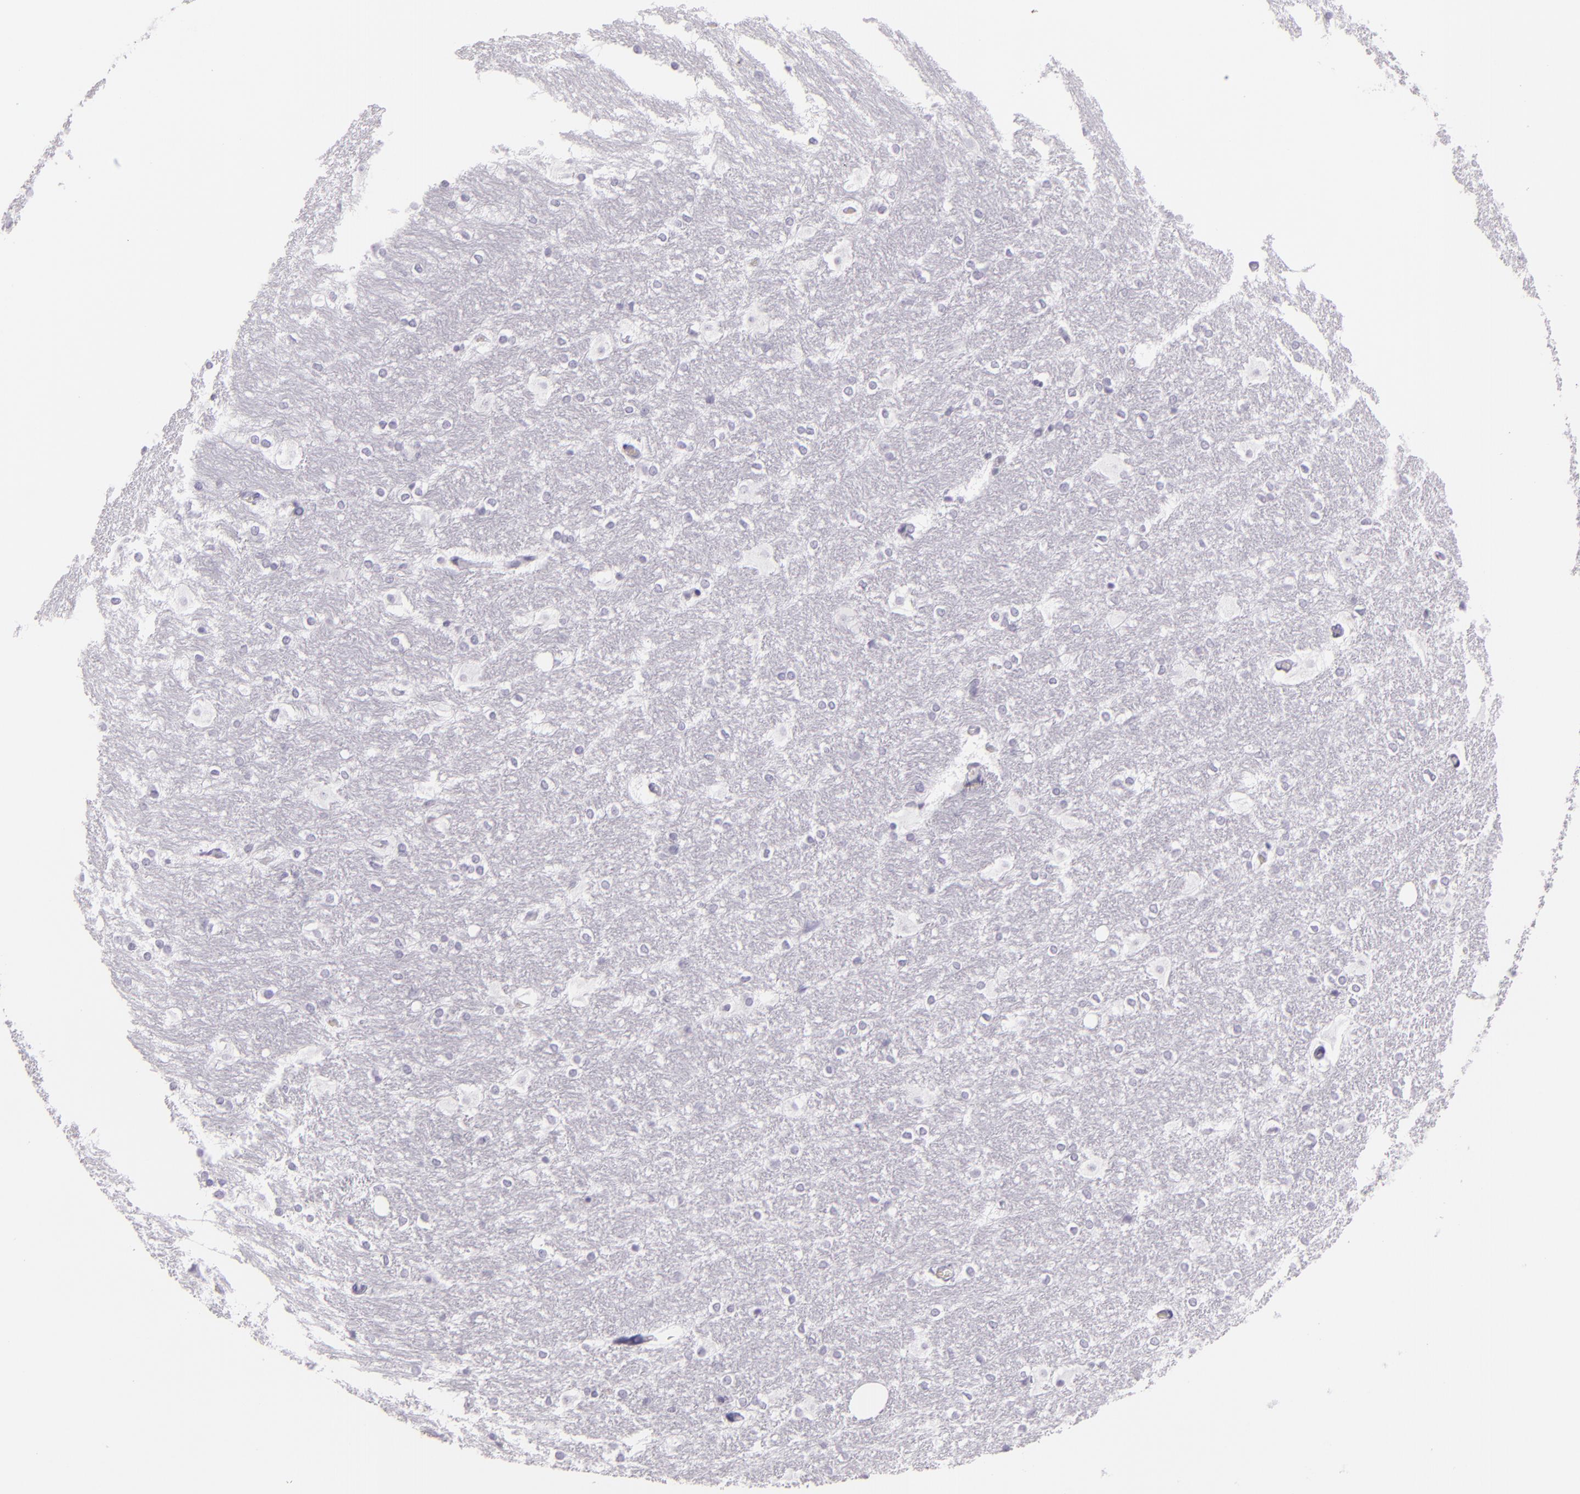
{"staining": {"intensity": "negative", "quantity": "none", "location": "none"}, "tissue": "hippocampus", "cell_type": "Glial cells", "image_type": "normal", "snomed": [{"axis": "morphology", "description": "Normal tissue, NOS"}, {"axis": "topography", "description": "Hippocampus"}], "caption": "High power microscopy image of an IHC image of normal hippocampus, revealing no significant positivity in glial cells.", "gene": "MCM3", "patient": {"sex": "female", "age": 19}}